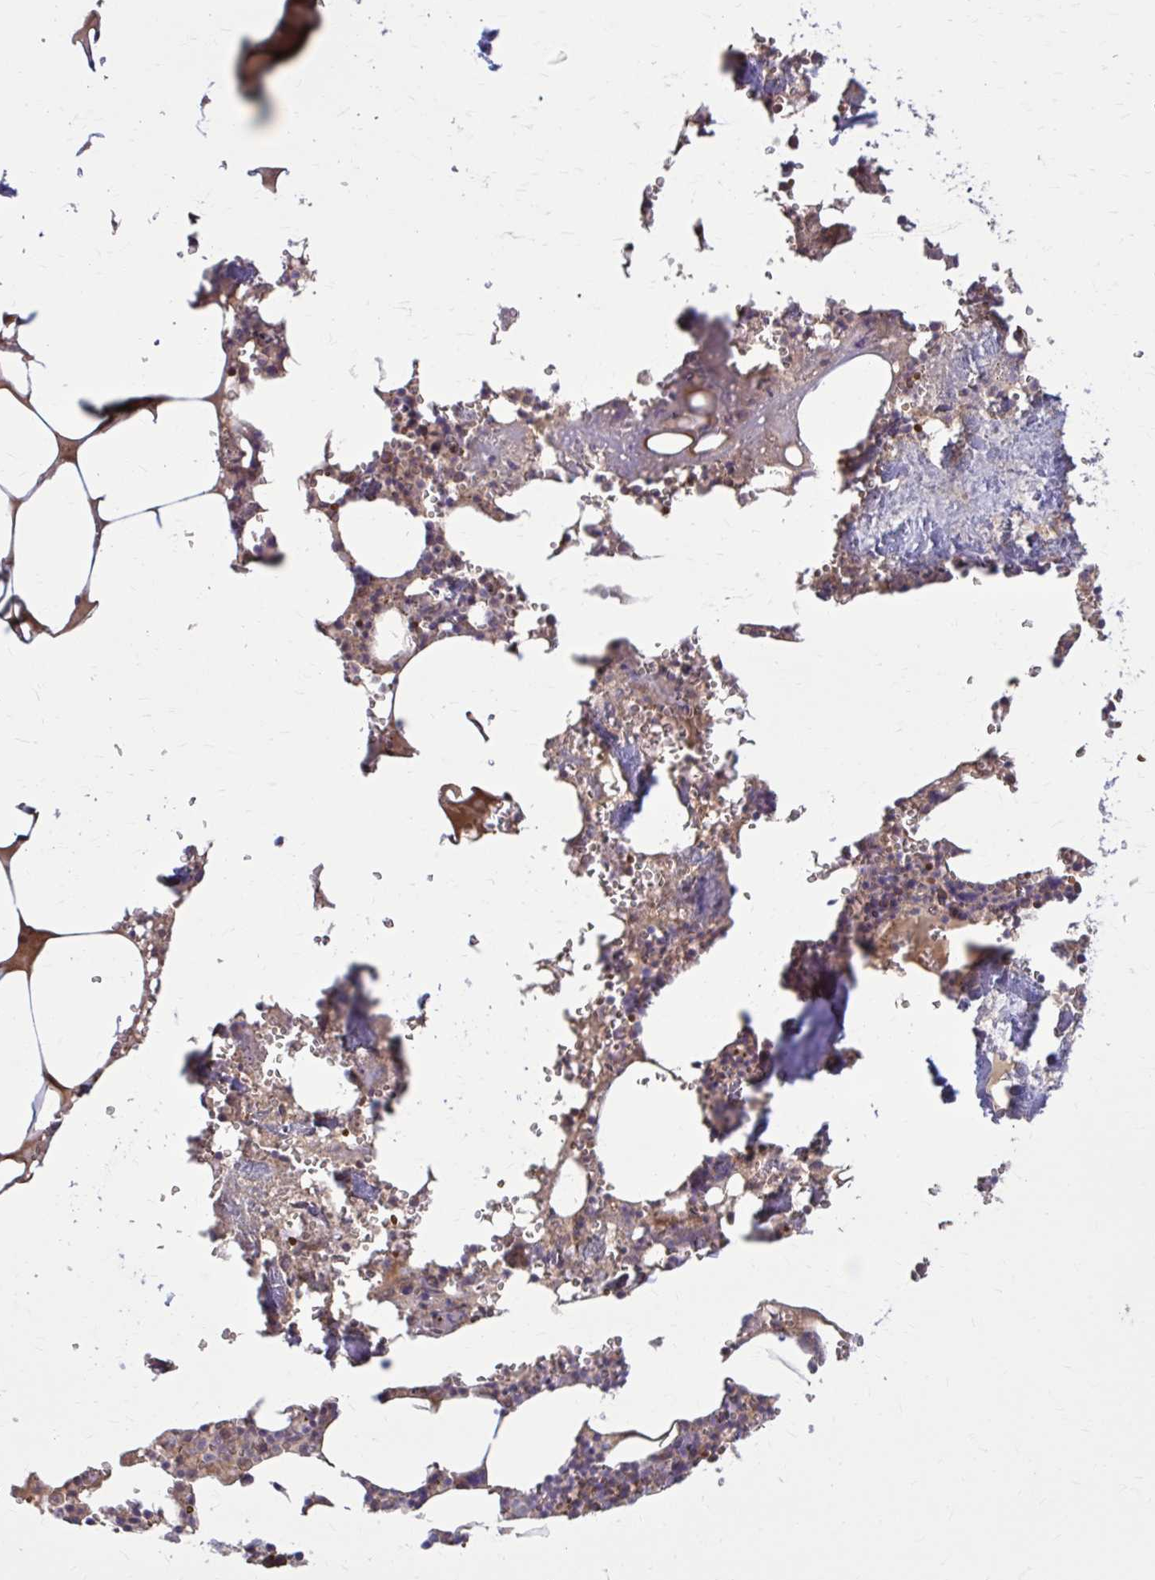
{"staining": {"intensity": "strong", "quantity": "25%-75%", "location": "cytoplasmic/membranous"}, "tissue": "bone marrow", "cell_type": "Hematopoietic cells", "image_type": "normal", "snomed": [{"axis": "morphology", "description": "Normal tissue, NOS"}, {"axis": "topography", "description": "Bone marrow"}], "caption": "An immunohistochemistry micrograph of benign tissue is shown. Protein staining in brown shows strong cytoplasmic/membranous positivity in bone marrow within hematopoietic cells. The staining is performed using DAB (3,3'-diaminobenzidine) brown chromogen to label protein expression. The nuclei are counter-stained blue using hematoxylin.", "gene": "SNF8", "patient": {"sex": "male", "age": 54}}